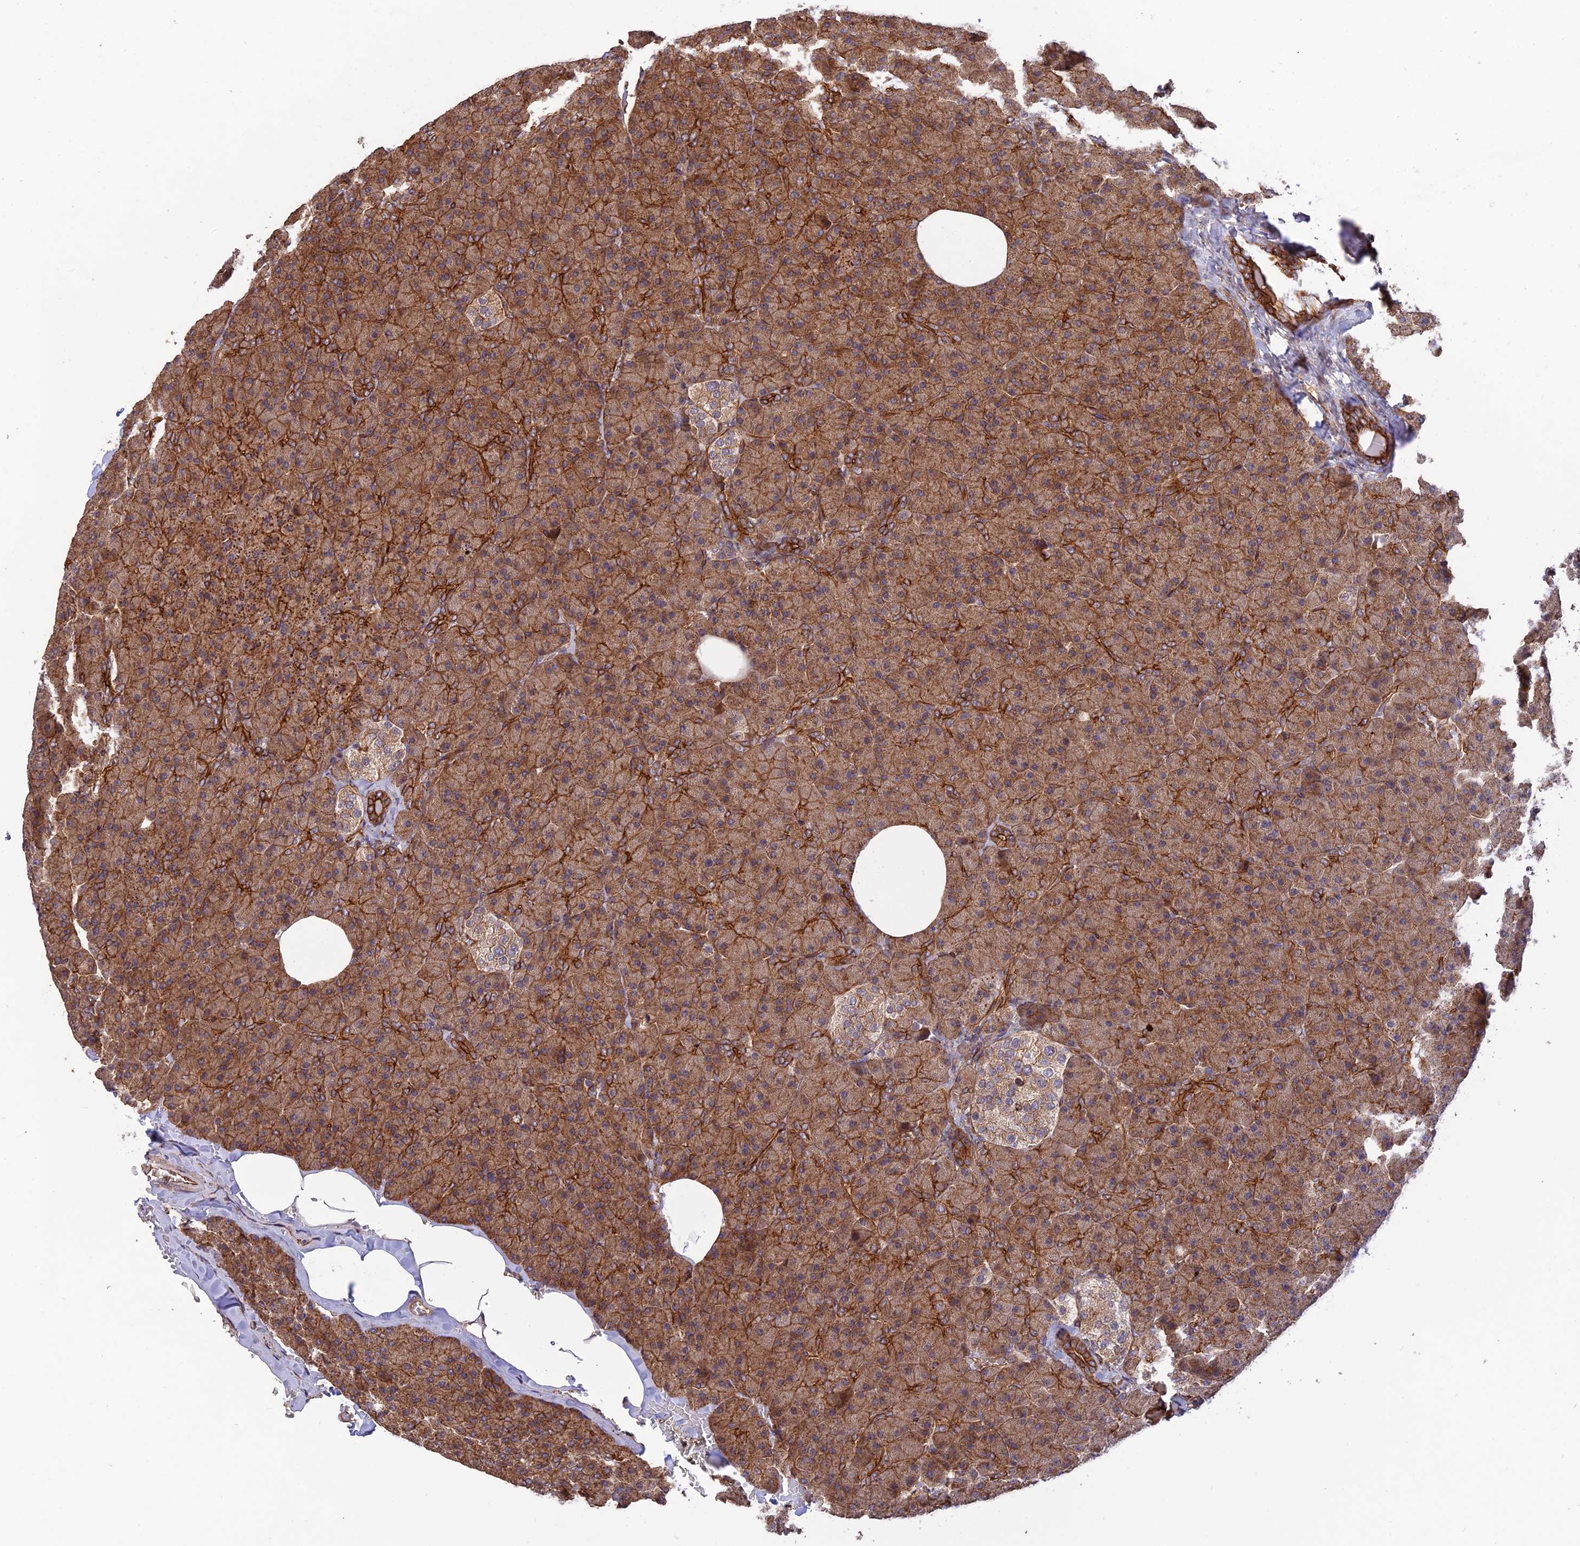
{"staining": {"intensity": "strong", "quantity": ">75%", "location": "cytoplasmic/membranous"}, "tissue": "pancreas", "cell_type": "Exocrine glandular cells", "image_type": "normal", "snomed": [{"axis": "morphology", "description": "Normal tissue, NOS"}, {"axis": "topography", "description": "Pancreas"}], "caption": "Strong cytoplasmic/membranous expression for a protein is present in about >75% of exocrine glandular cells of benign pancreas using immunohistochemistry.", "gene": "HOMER2", "patient": {"sex": "female", "age": 35}}